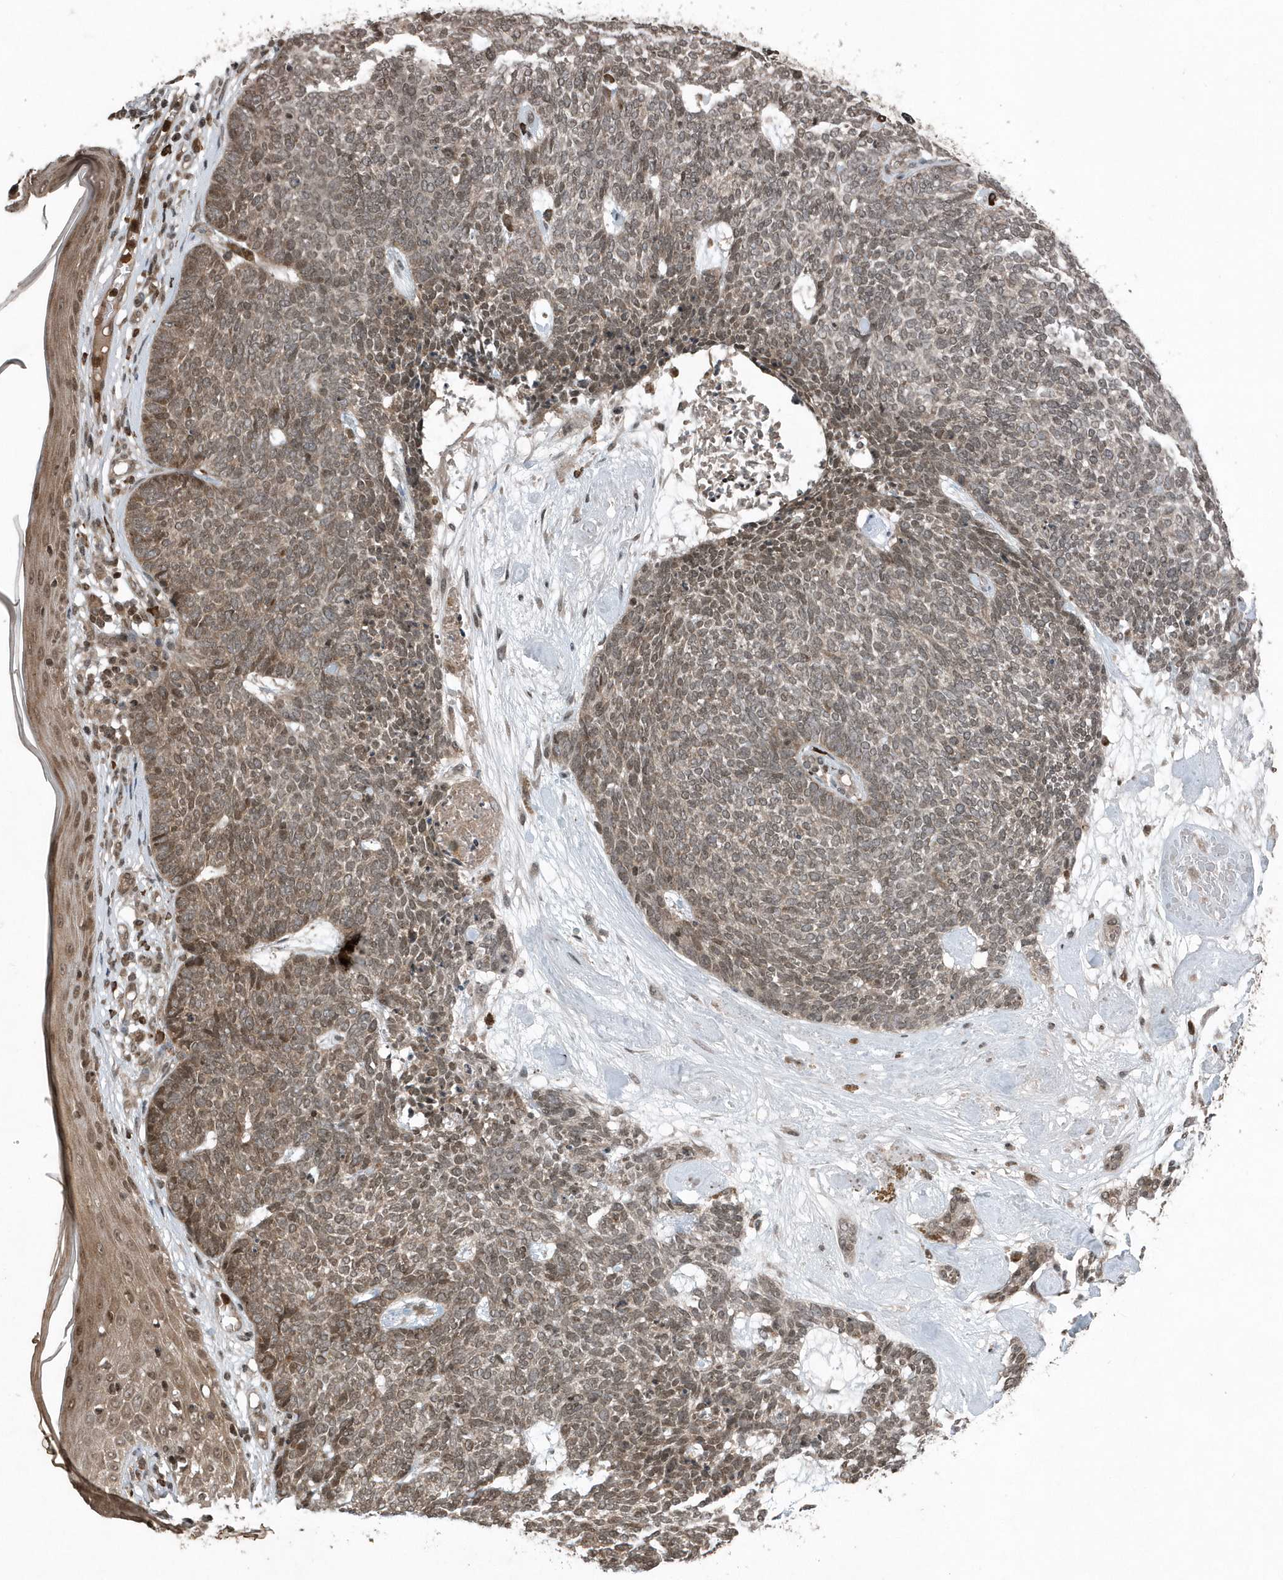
{"staining": {"intensity": "weak", "quantity": ">75%", "location": "cytoplasmic/membranous,nuclear"}, "tissue": "skin cancer", "cell_type": "Tumor cells", "image_type": "cancer", "snomed": [{"axis": "morphology", "description": "Basal cell carcinoma"}, {"axis": "topography", "description": "Skin"}], "caption": "Human skin basal cell carcinoma stained for a protein (brown) displays weak cytoplasmic/membranous and nuclear positive expression in approximately >75% of tumor cells.", "gene": "EIF2B1", "patient": {"sex": "female", "age": 84}}